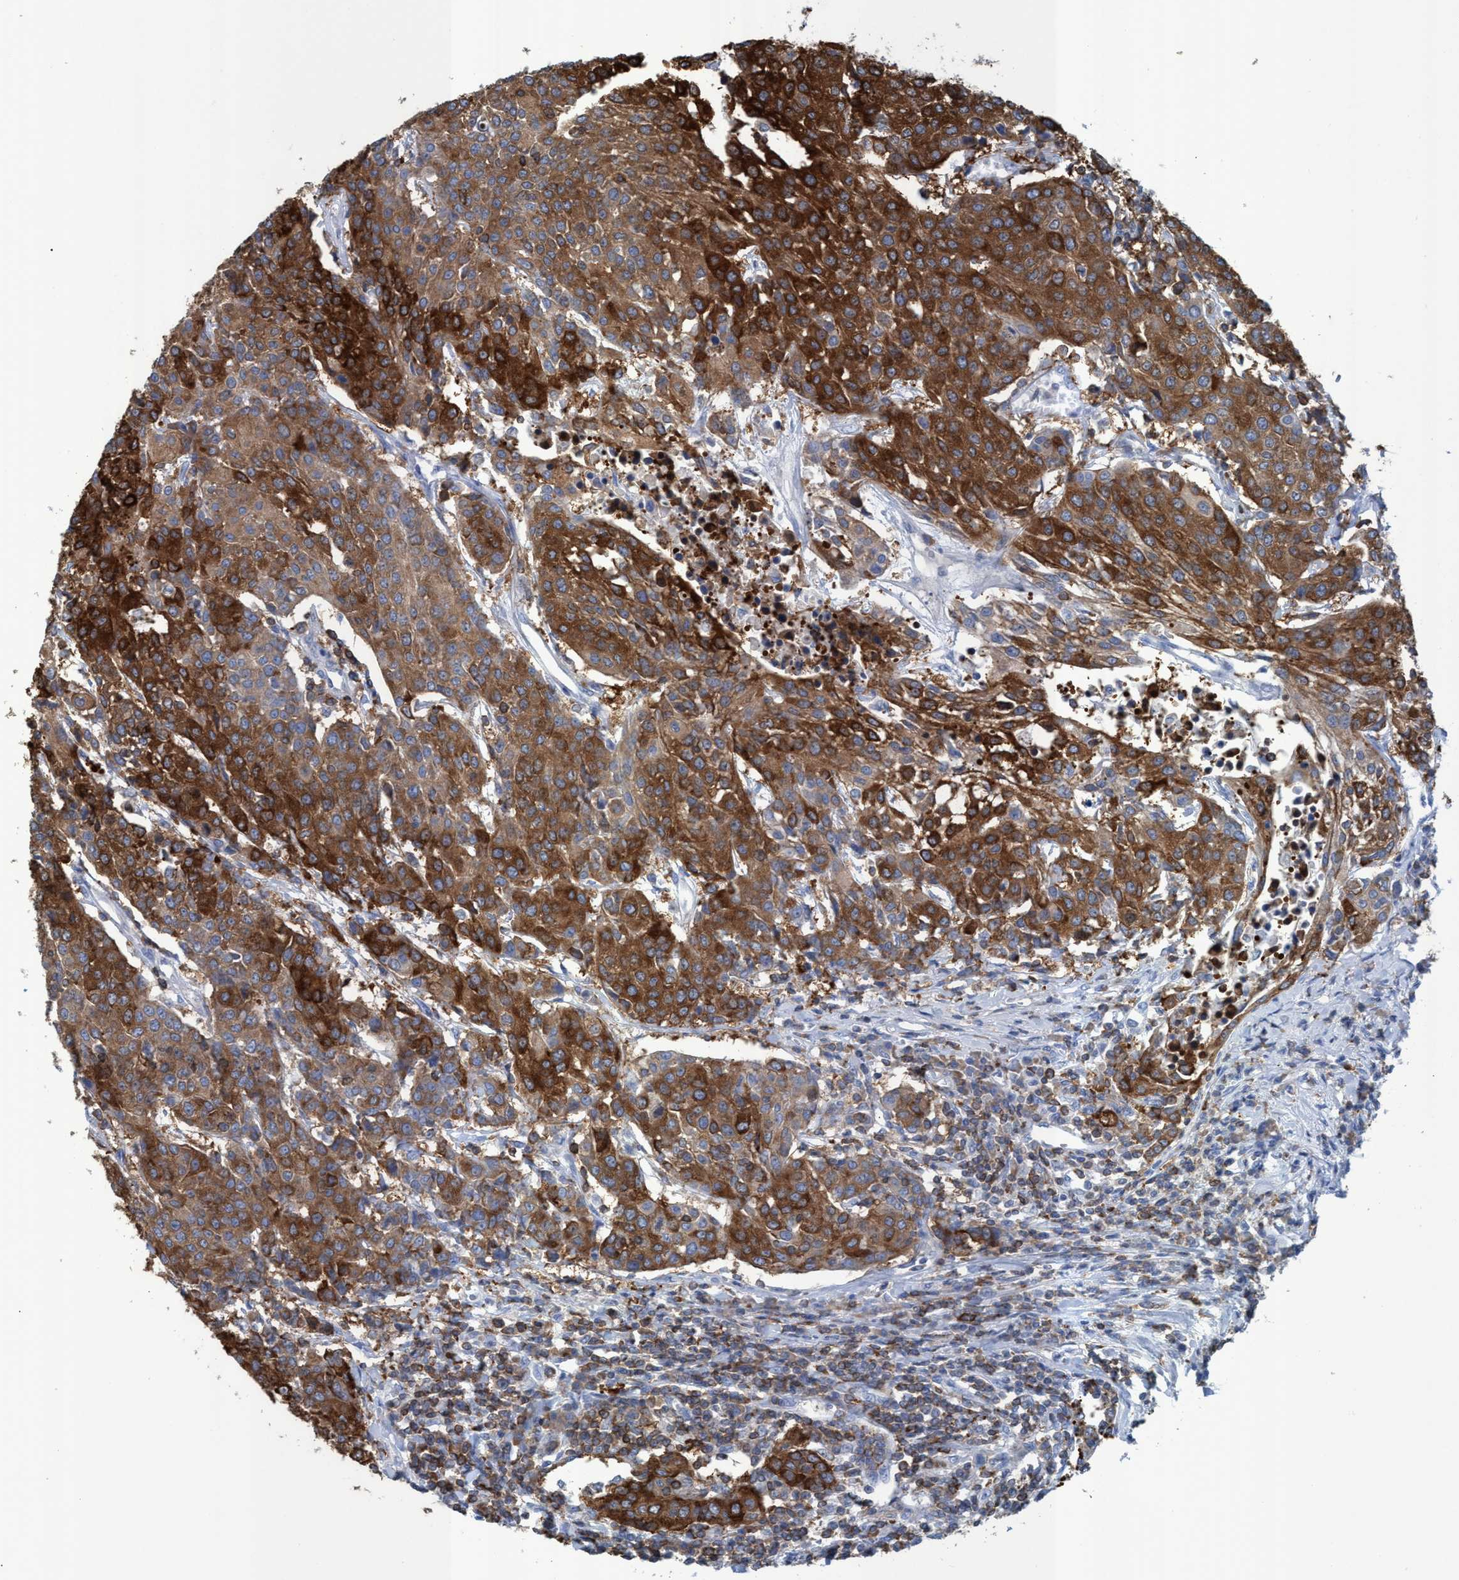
{"staining": {"intensity": "strong", "quantity": ">75%", "location": "cytoplasmic/membranous"}, "tissue": "urothelial cancer", "cell_type": "Tumor cells", "image_type": "cancer", "snomed": [{"axis": "morphology", "description": "Urothelial carcinoma, High grade"}, {"axis": "topography", "description": "Urinary bladder"}], "caption": "An immunohistochemistry micrograph of neoplastic tissue is shown. Protein staining in brown shows strong cytoplasmic/membranous positivity in urothelial cancer within tumor cells.", "gene": "EZR", "patient": {"sex": "female", "age": 85}}